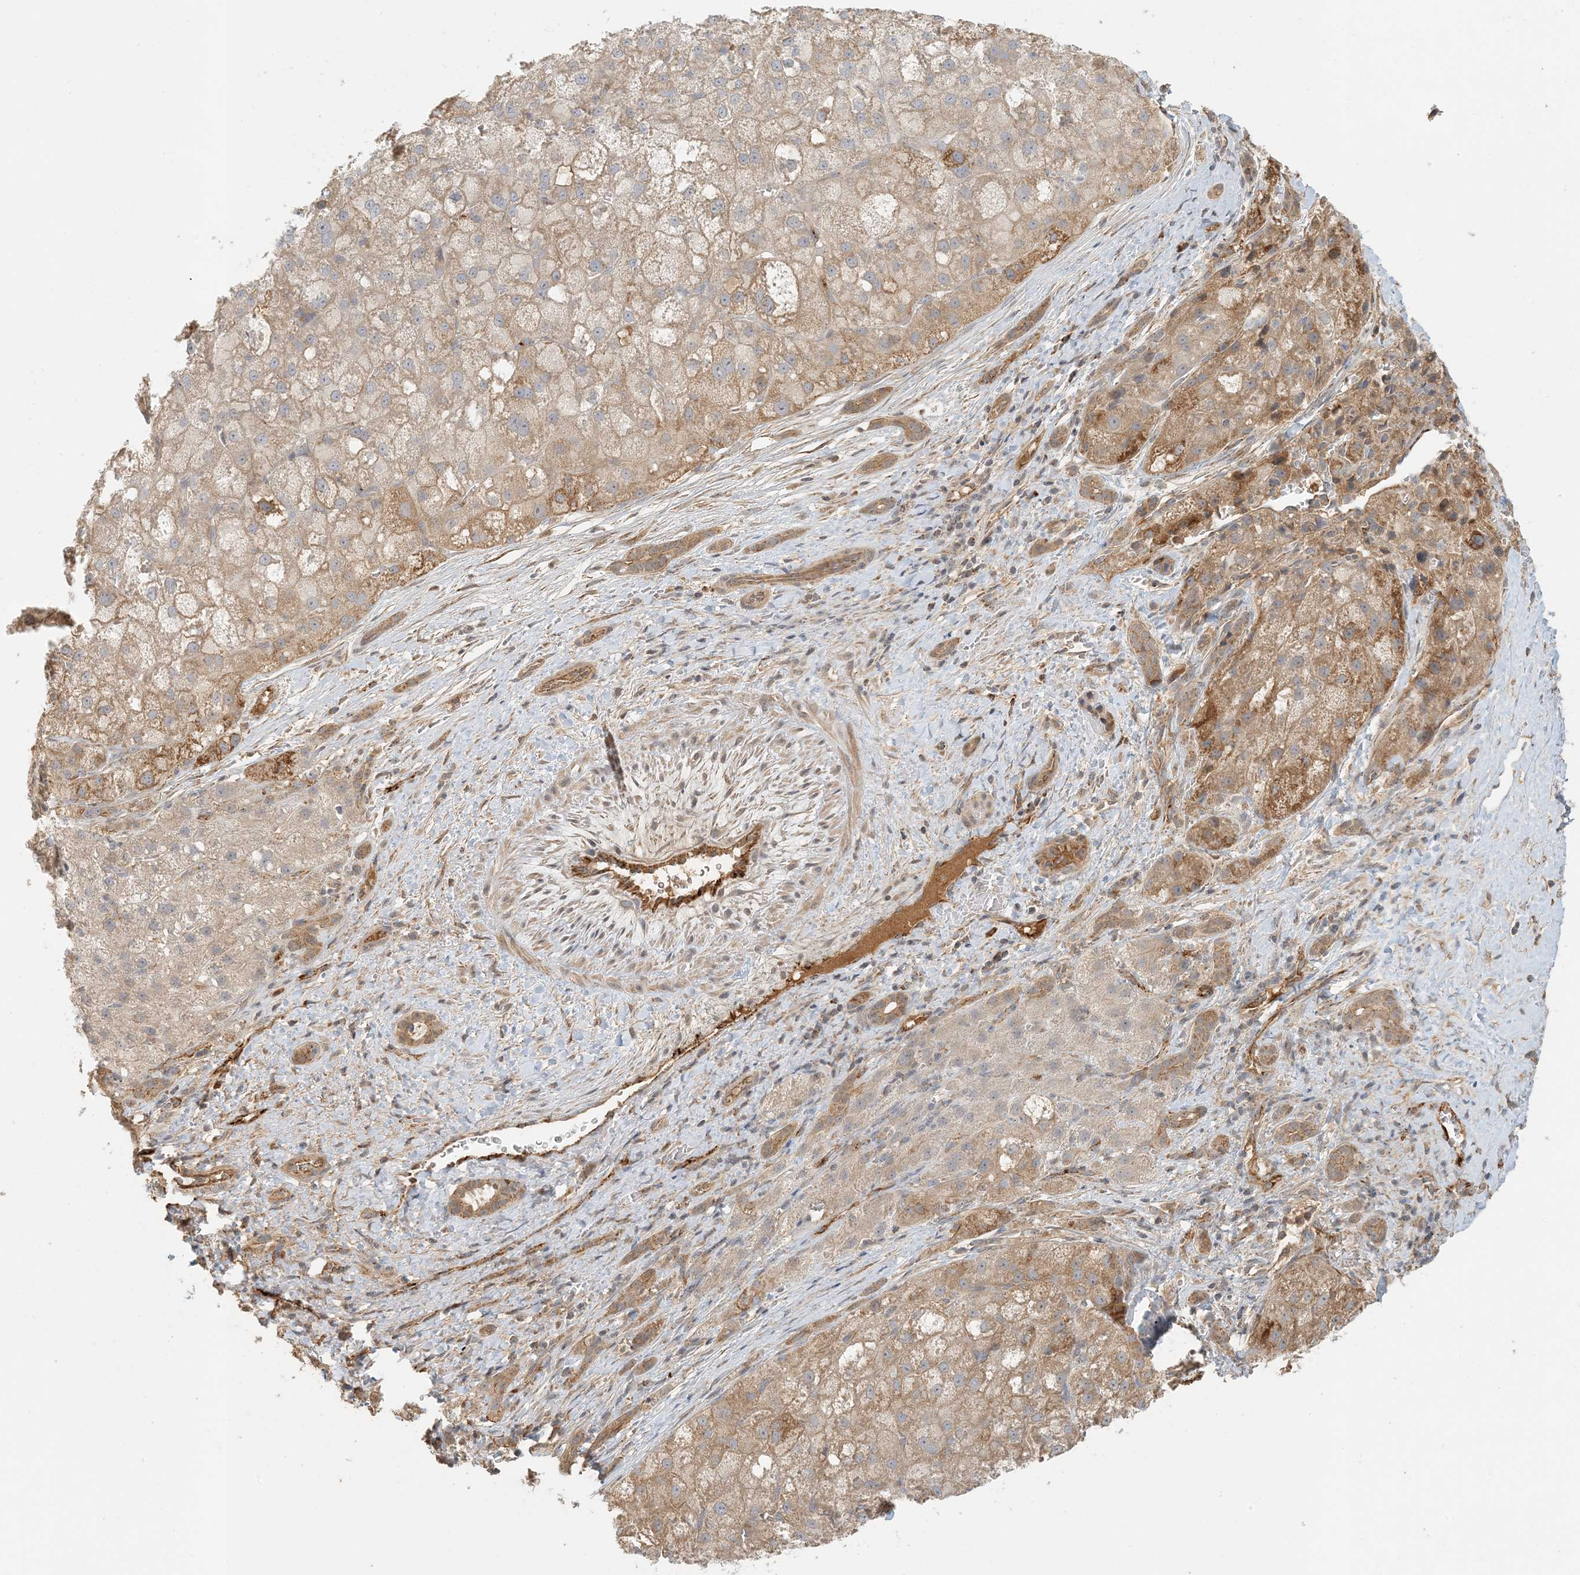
{"staining": {"intensity": "moderate", "quantity": "<25%", "location": "cytoplasmic/membranous"}, "tissue": "liver cancer", "cell_type": "Tumor cells", "image_type": "cancer", "snomed": [{"axis": "morphology", "description": "Carcinoma, Hepatocellular, NOS"}, {"axis": "topography", "description": "Liver"}], "caption": "A brown stain shows moderate cytoplasmic/membranous positivity of a protein in human liver hepatocellular carcinoma tumor cells.", "gene": "ZBTB3", "patient": {"sex": "male", "age": 57}}